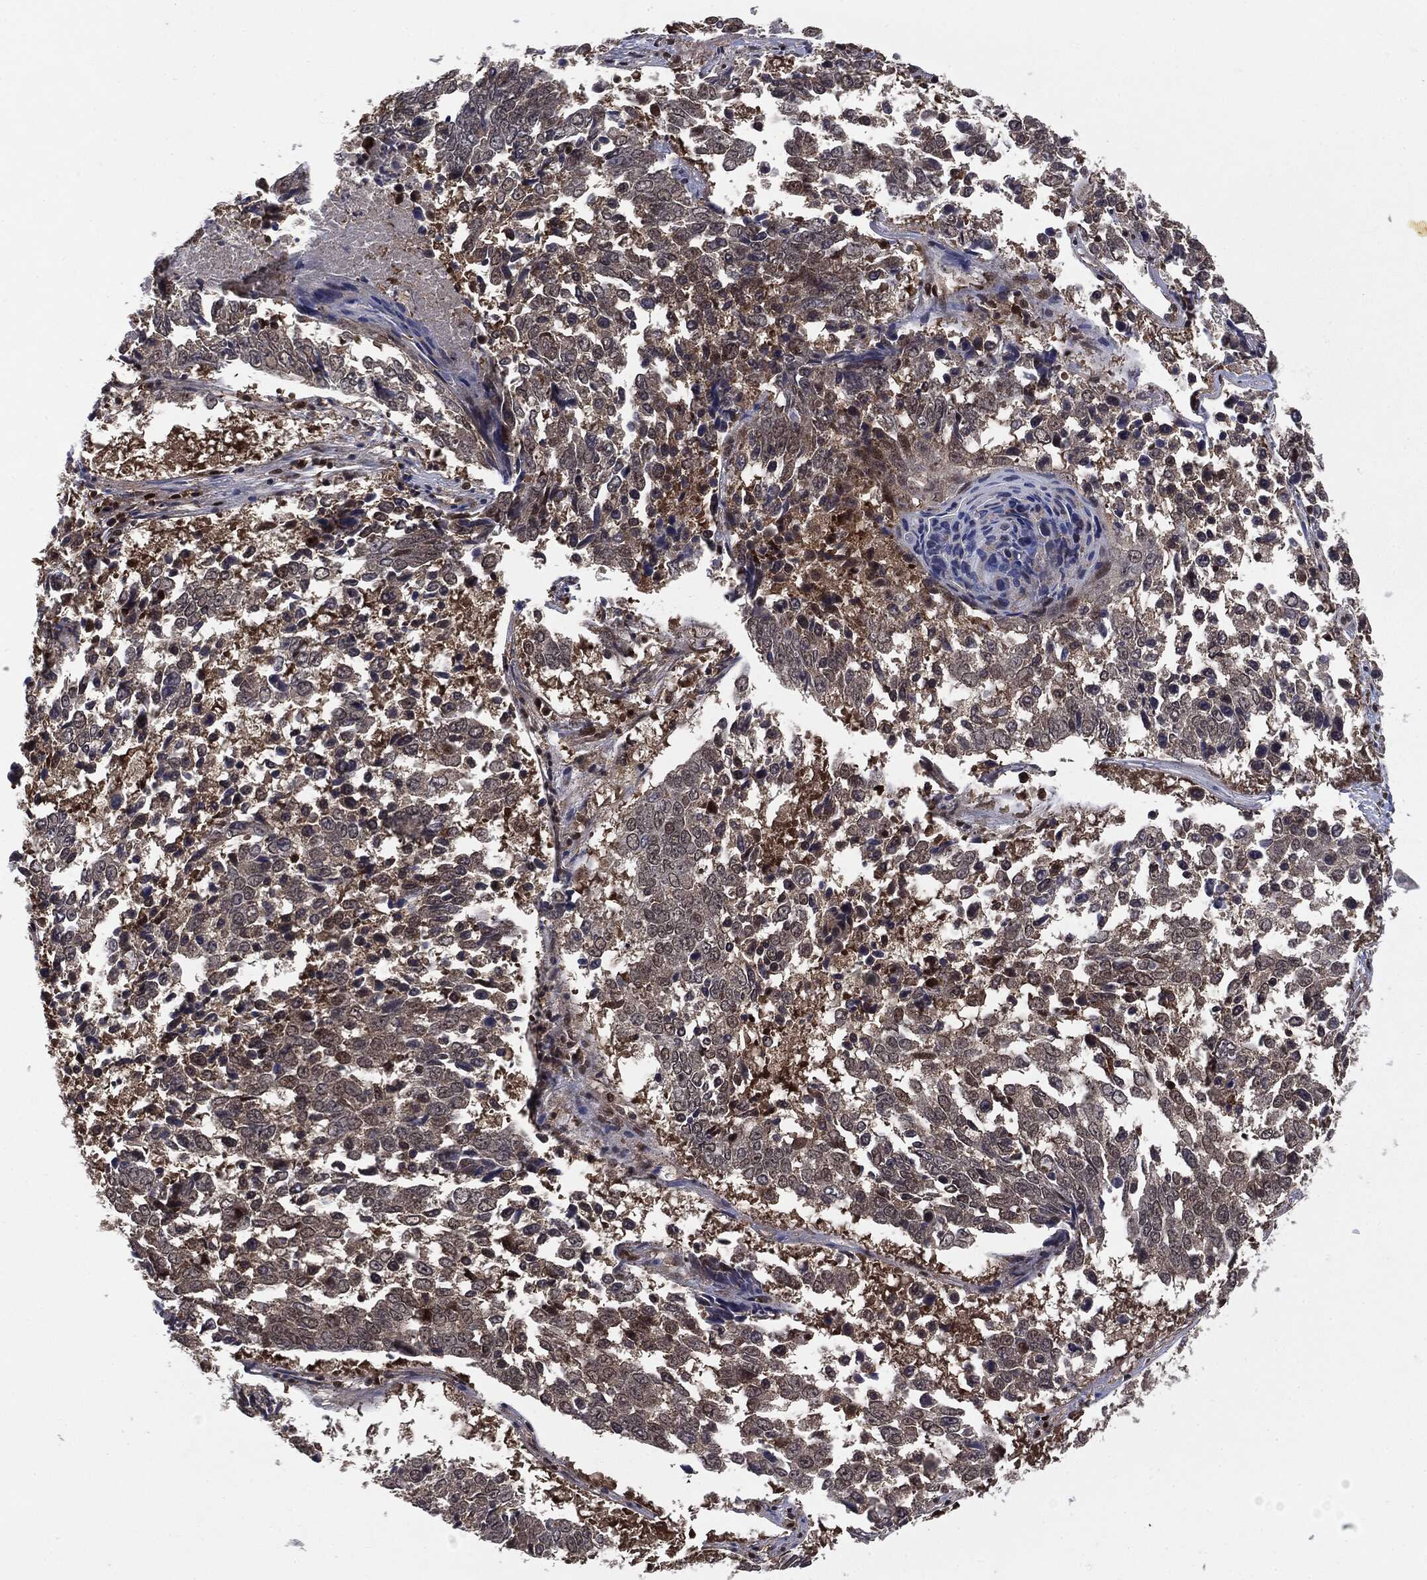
{"staining": {"intensity": "negative", "quantity": "none", "location": "none"}, "tissue": "lung cancer", "cell_type": "Tumor cells", "image_type": "cancer", "snomed": [{"axis": "morphology", "description": "Squamous cell carcinoma, NOS"}, {"axis": "topography", "description": "Lung"}], "caption": "Human squamous cell carcinoma (lung) stained for a protein using immunohistochemistry (IHC) reveals no expression in tumor cells.", "gene": "PTPA", "patient": {"sex": "male", "age": 82}}